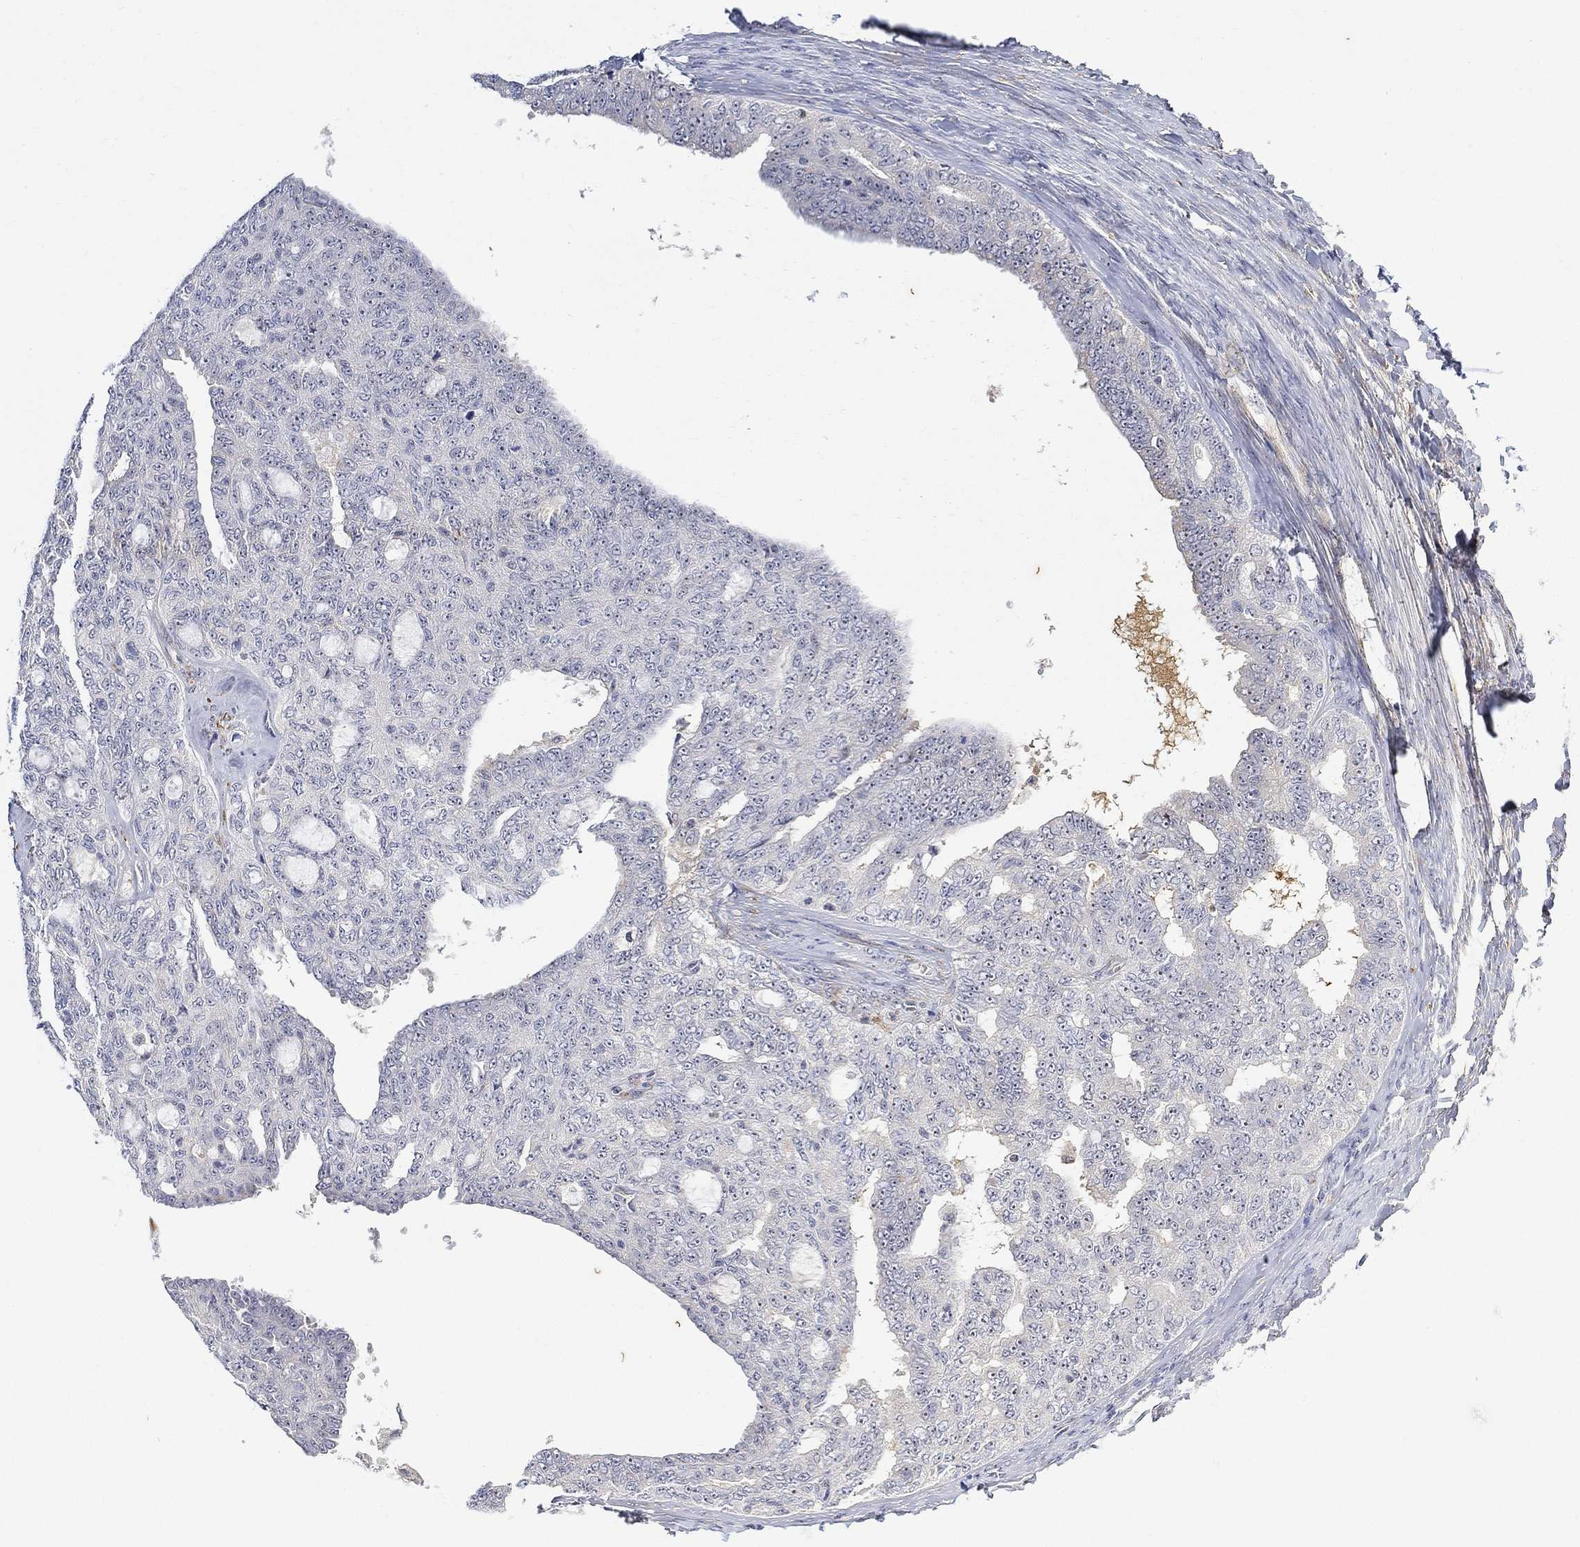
{"staining": {"intensity": "negative", "quantity": "none", "location": "none"}, "tissue": "ovarian cancer", "cell_type": "Tumor cells", "image_type": "cancer", "snomed": [{"axis": "morphology", "description": "Cystadenocarcinoma, serous, NOS"}, {"axis": "topography", "description": "Ovary"}], "caption": "The photomicrograph shows no staining of tumor cells in ovarian serous cystadenocarcinoma.", "gene": "FNDC5", "patient": {"sex": "female", "age": 71}}